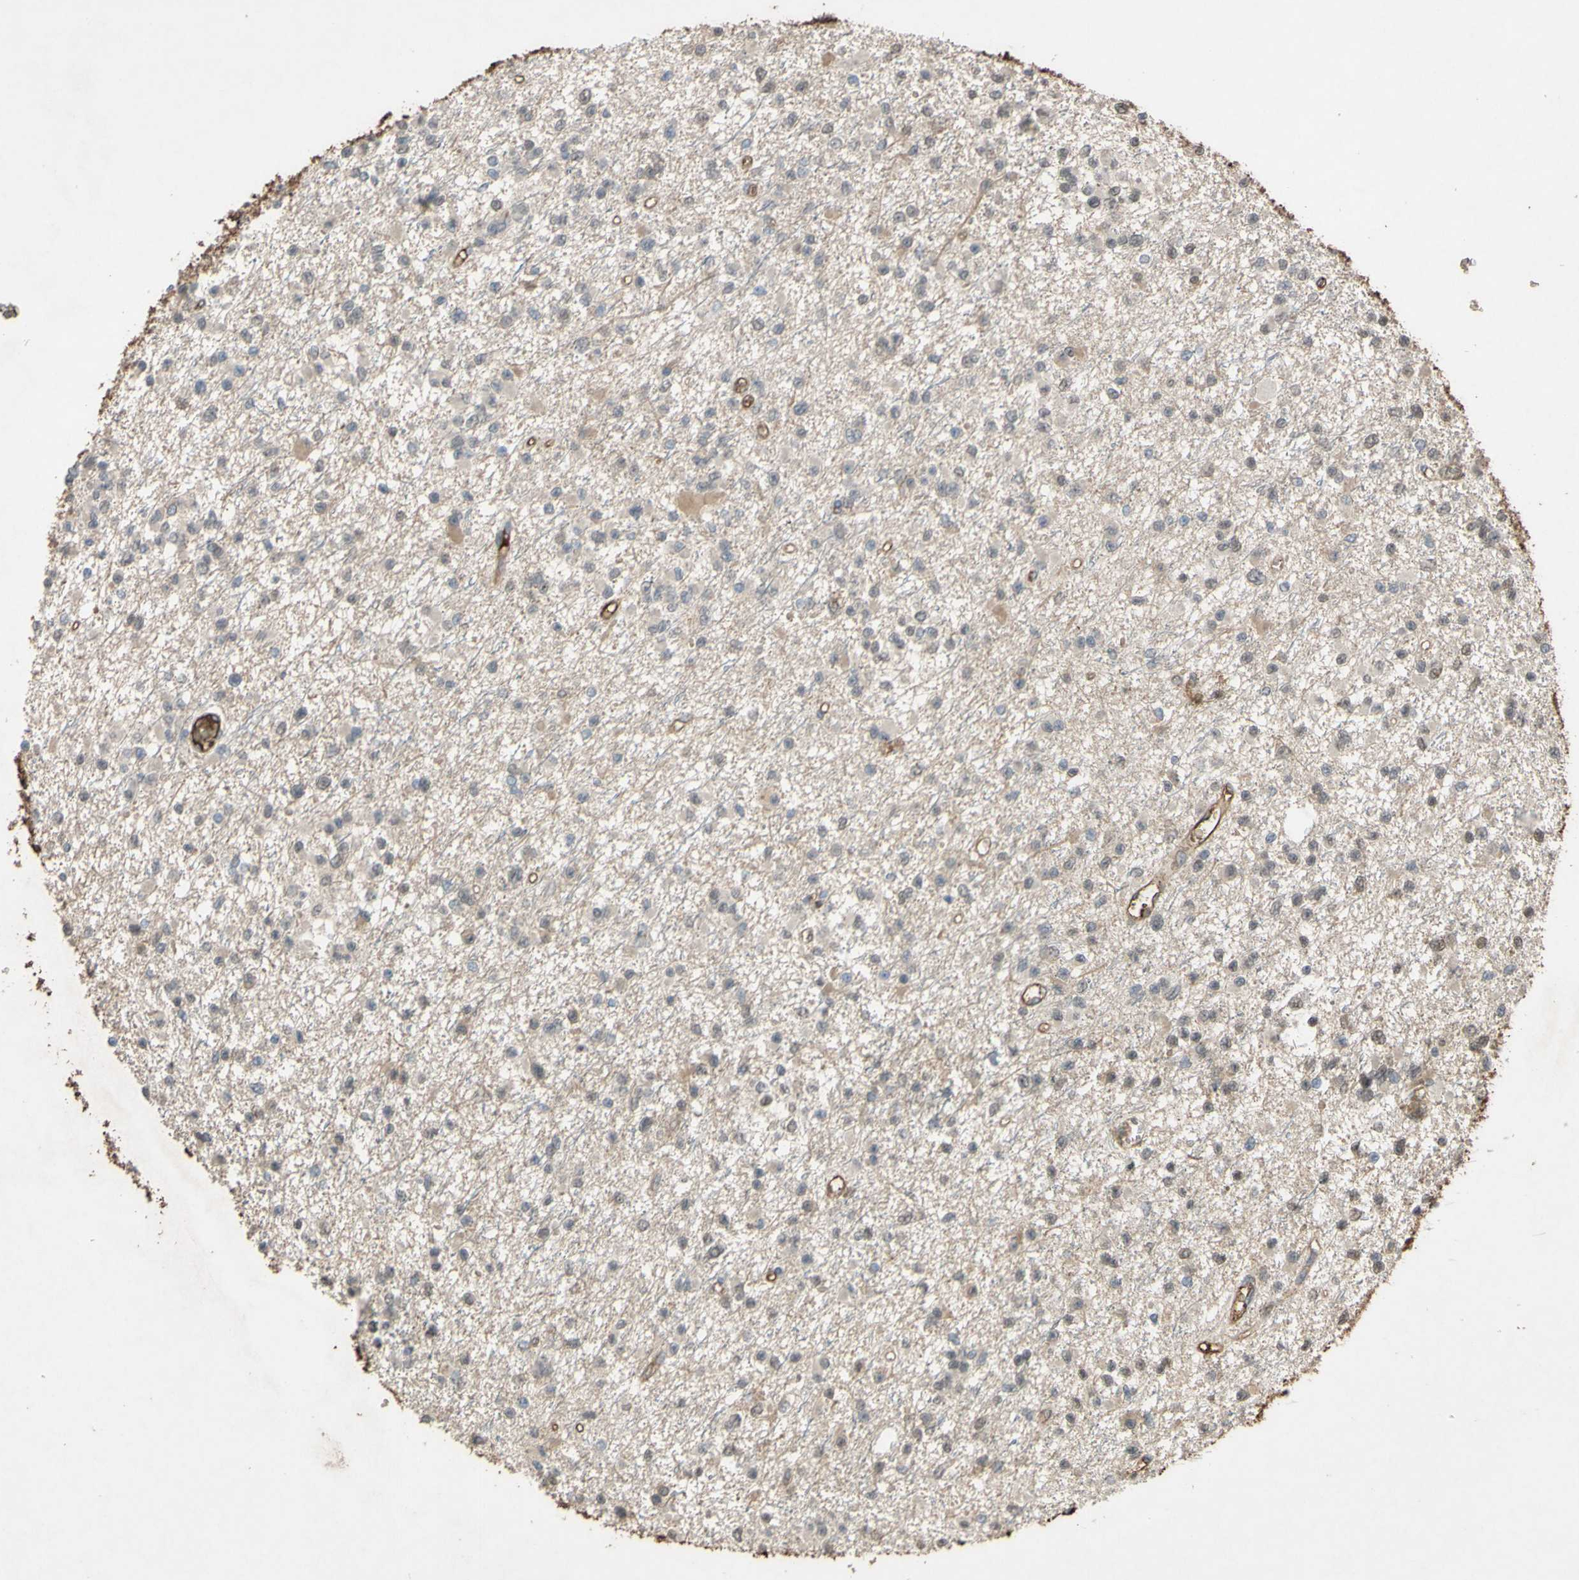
{"staining": {"intensity": "weak", "quantity": "<25%", "location": "cytoplasmic/membranous"}, "tissue": "glioma", "cell_type": "Tumor cells", "image_type": "cancer", "snomed": [{"axis": "morphology", "description": "Glioma, malignant, Low grade"}, {"axis": "topography", "description": "Brain"}], "caption": "High magnification brightfield microscopy of glioma stained with DAB (3,3'-diaminobenzidine) (brown) and counterstained with hematoxylin (blue): tumor cells show no significant positivity.", "gene": "PTGDS", "patient": {"sex": "female", "age": 22}}